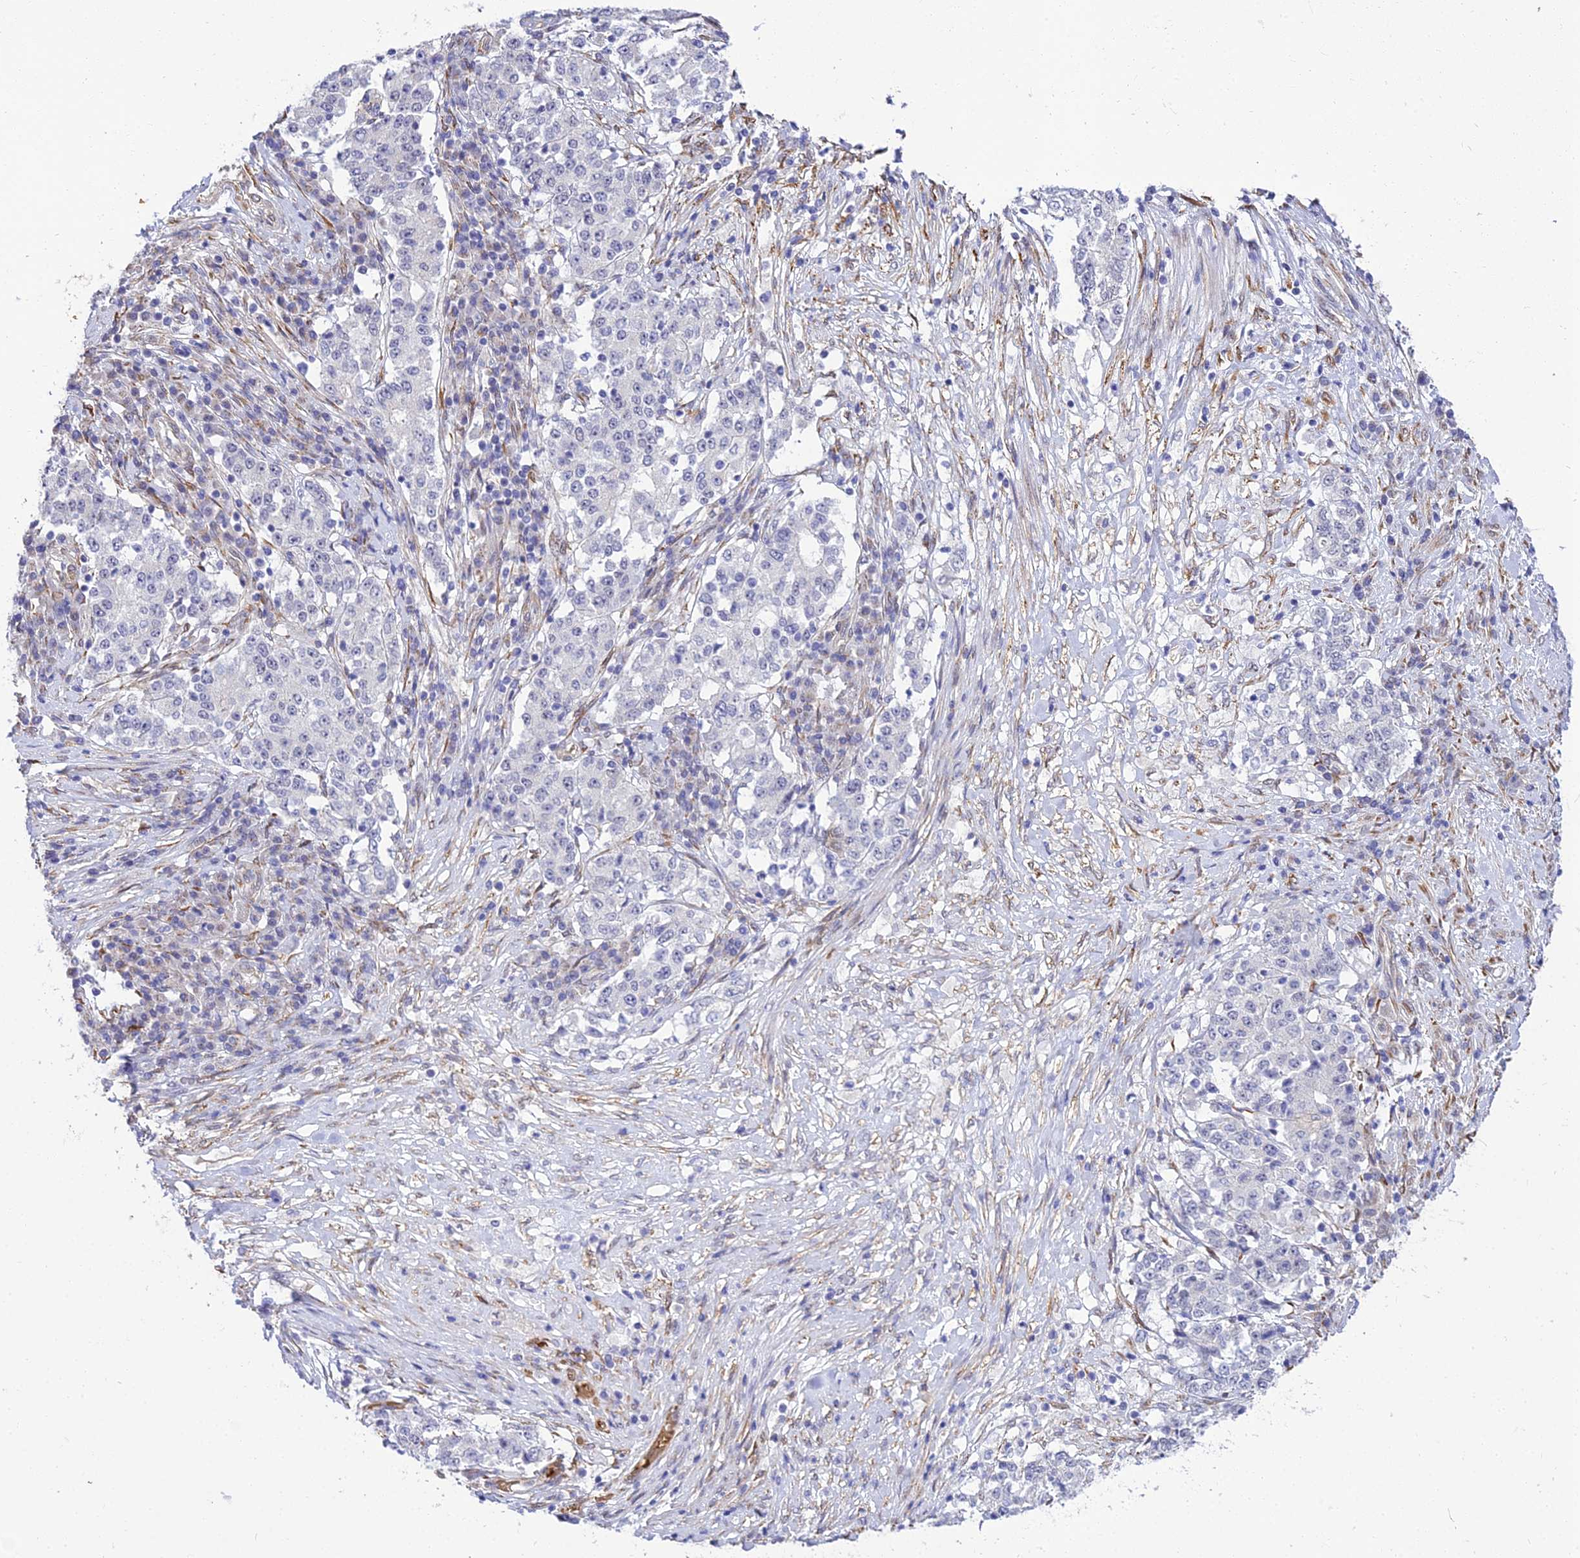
{"staining": {"intensity": "negative", "quantity": "none", "location": "none"}, "tissue": "stomach cancer", "cell_type": "Tumor cells", "image_type": "cancer", "snomed": [{"axis": "morphology", "description": "Adenocarcinoma, NOS"}, {"axis": "topography", "description": "Stomach"}], "caption": "IHC of human stomach adenocarcinoma demonstrates no positivity in tumor cells.", "gene": "BCL9", "patient": {"sex": "male", "age": 59}}